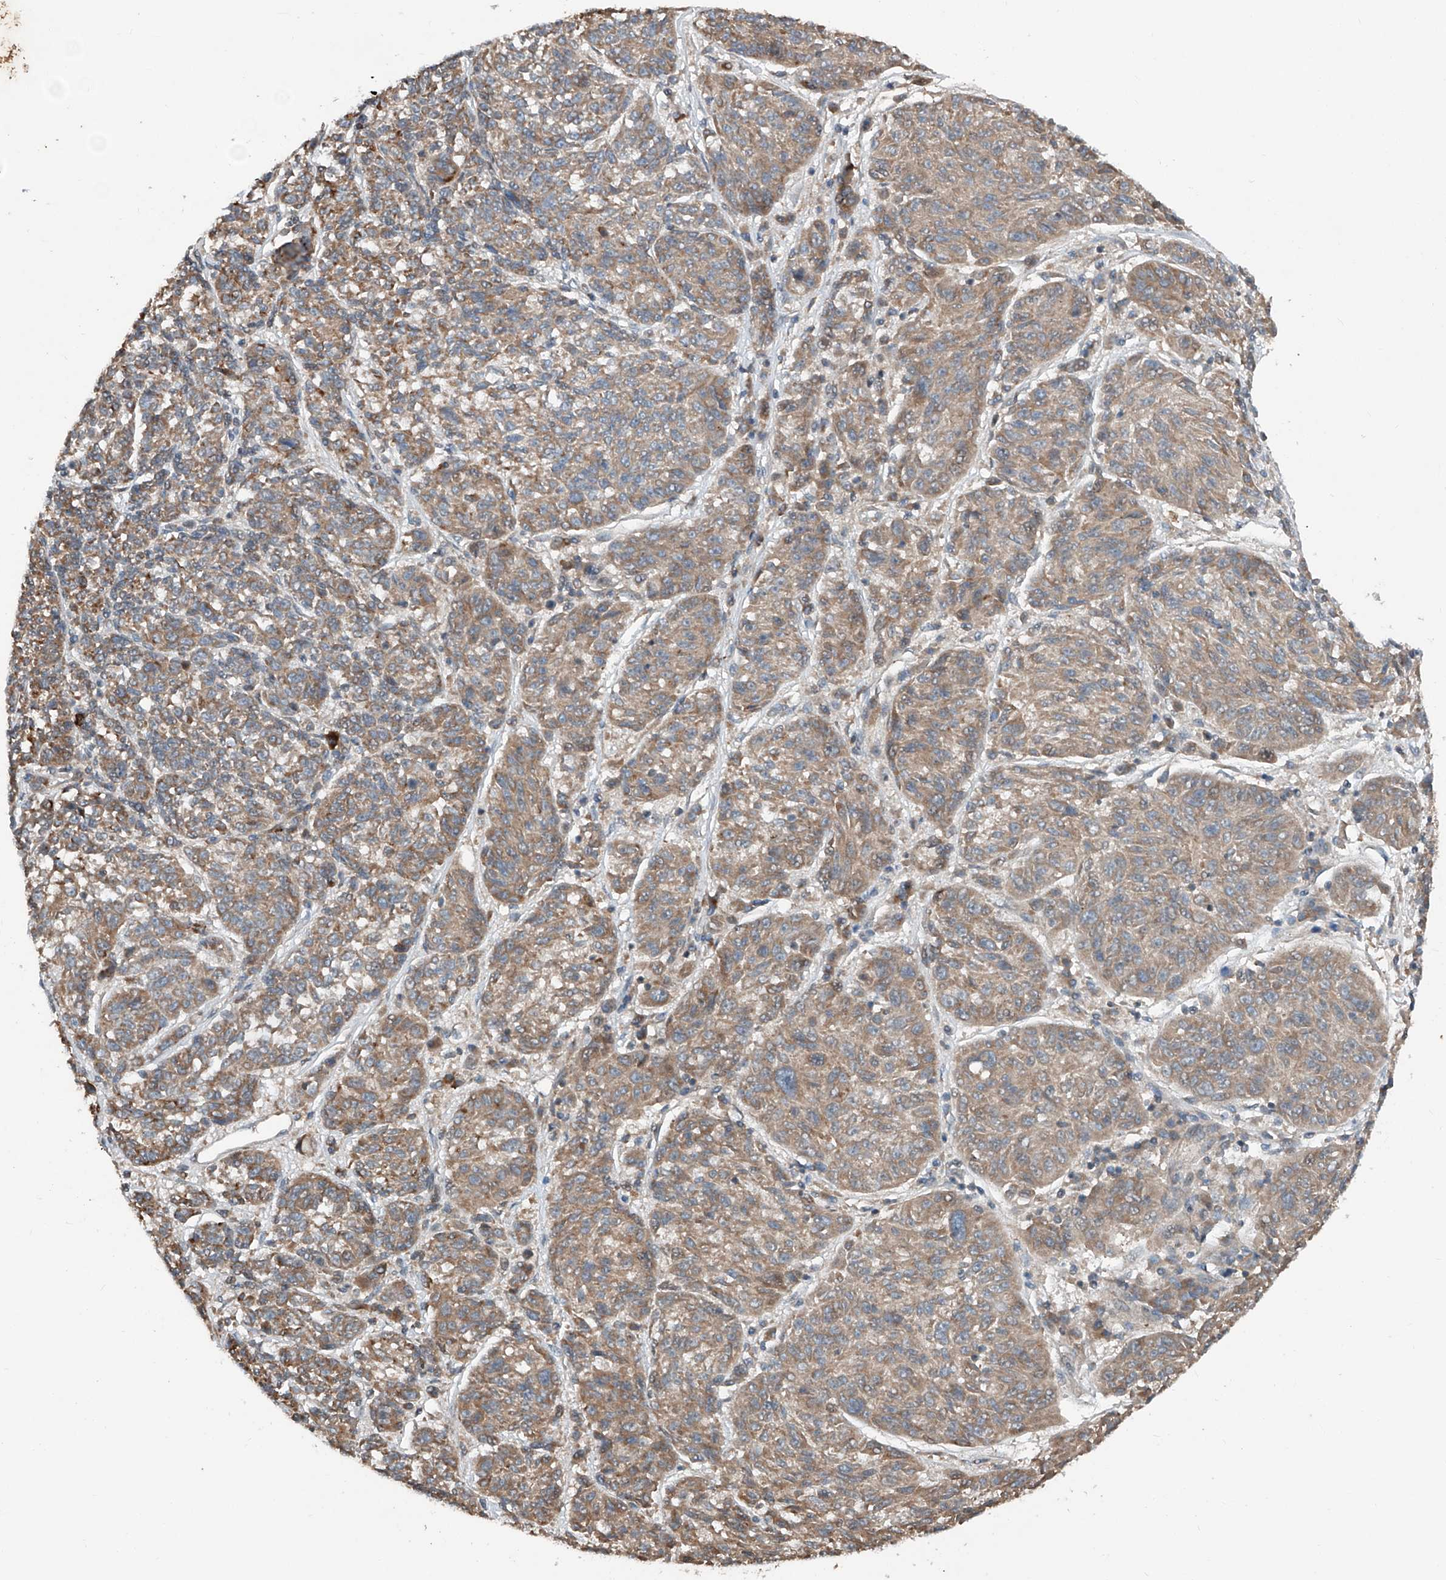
{"staining": {"intensity": "weak", "quantity": ">75%", "location": "cytoplasmic/membranous"}, "tissue": "melanoma", "cell_type": "Tumor cells", "image_type": "cancer", "snomed": [{"axis": "morphology", "description": "Malignant melanoma, NOS"}, {"axis": "topography", "description": "Skin"}], "caption": "Approximately >75% of tumor cells in melanoma demonstrate weak cytoplasmic/membranous protein staining as visualized by brown immunohistochemical staining.", "gene": "ADAM23", "patient": {"sex": "male", "age": 53}}